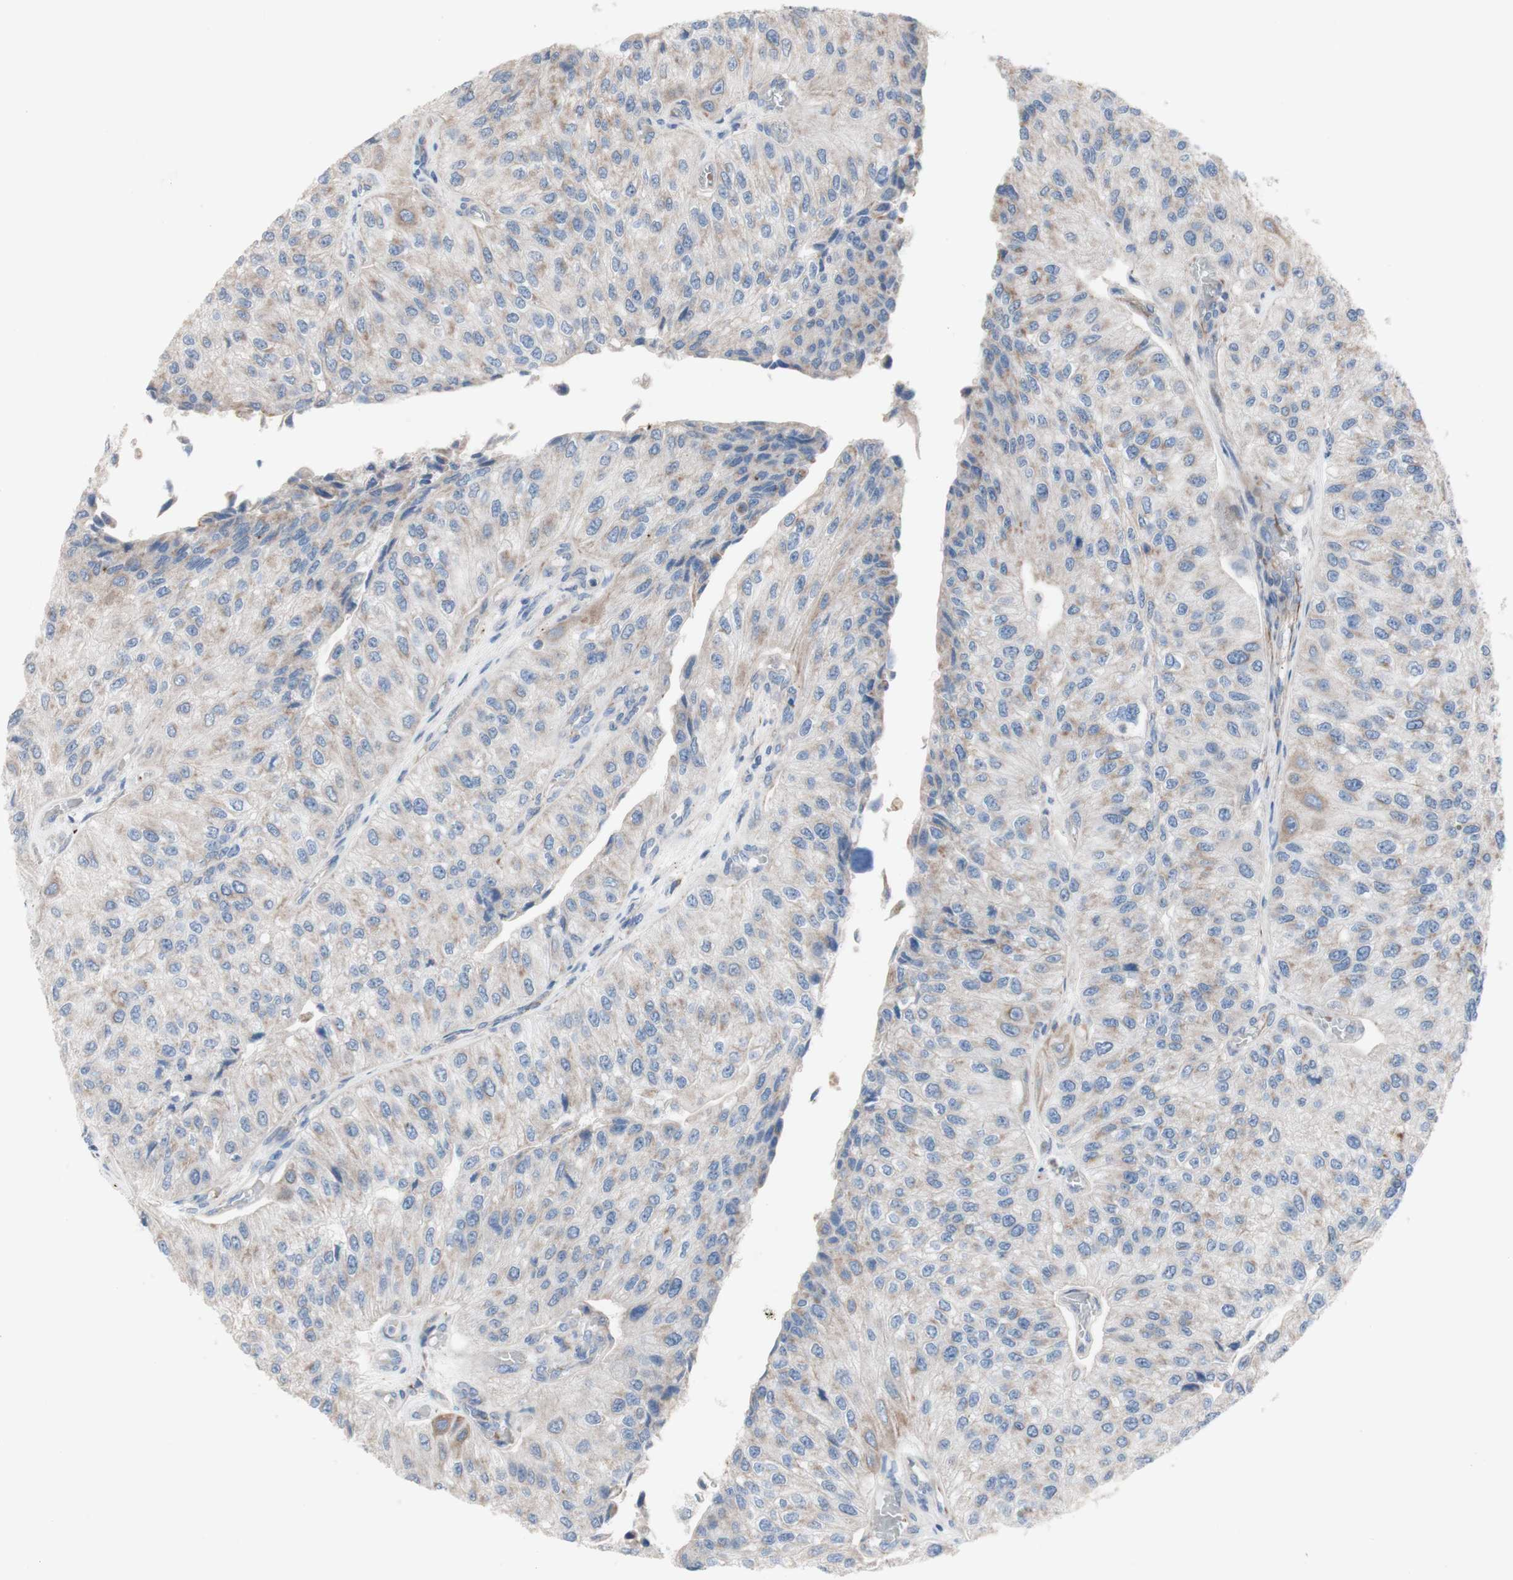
{"staining": {"intensity": "weak", "quantity": "<25%", "location": "cytoplasmic/membranous"}, "tissue": "urothelial cancer", "cell_type": "Tumor cells", "image_type": "cancer", "snomed": [{"axis": "morphology", "description": "Urothelial carcinoma, High grade"}, {"axis": "topography", "description": "Kidney"}, {"axis": "topography", "description": "Urinary bladder"}], "caption": "The image shows no staining of tumor cells in high-grade urothelial carcinoma. (DAB (3,3'-diaminobenzidine) immunohistochemistry, high magnification).", "gene": "AGPAT5", "patient": {"sex": "male", "age": 77}}